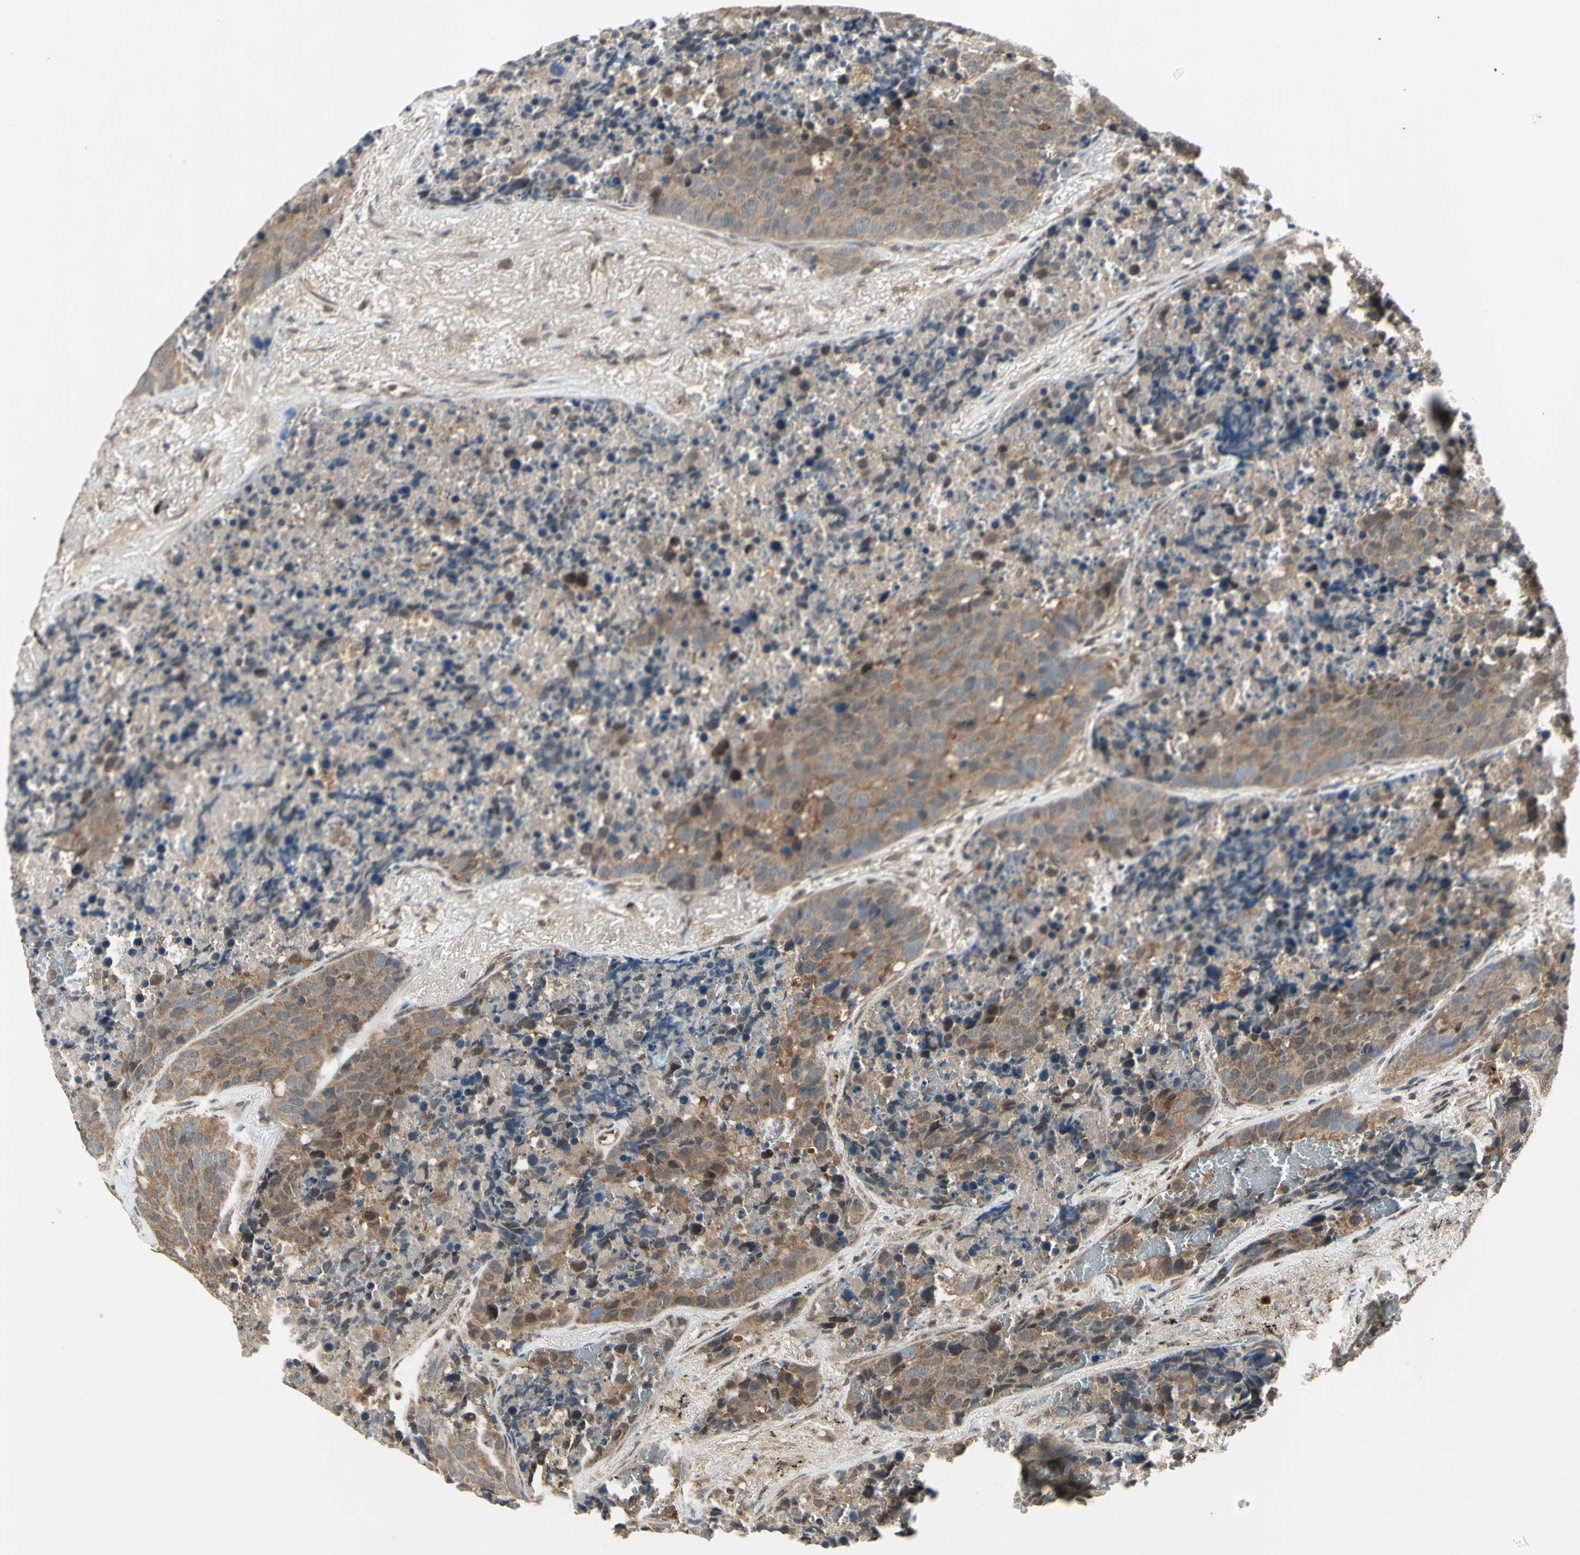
{"staining": {"intensity": "moderate", "quantity": ">75%", "location": "cytoplasmic/membranous"}, "tissue": "carcinoid", "cell_type": "Tumor cells", "image_type": "cancer", "snomed": [{"axis": "morphology", "description": "Carcinoid, malignant, NOS"}, {"axis": "topography", "description": "Lung"}], "caption": "Human carcinoid stained with a protein marker reveals moderate staining in tumor cells.", "gene": "PSMD5", "patient": {"sex": "male", "age": 60}}